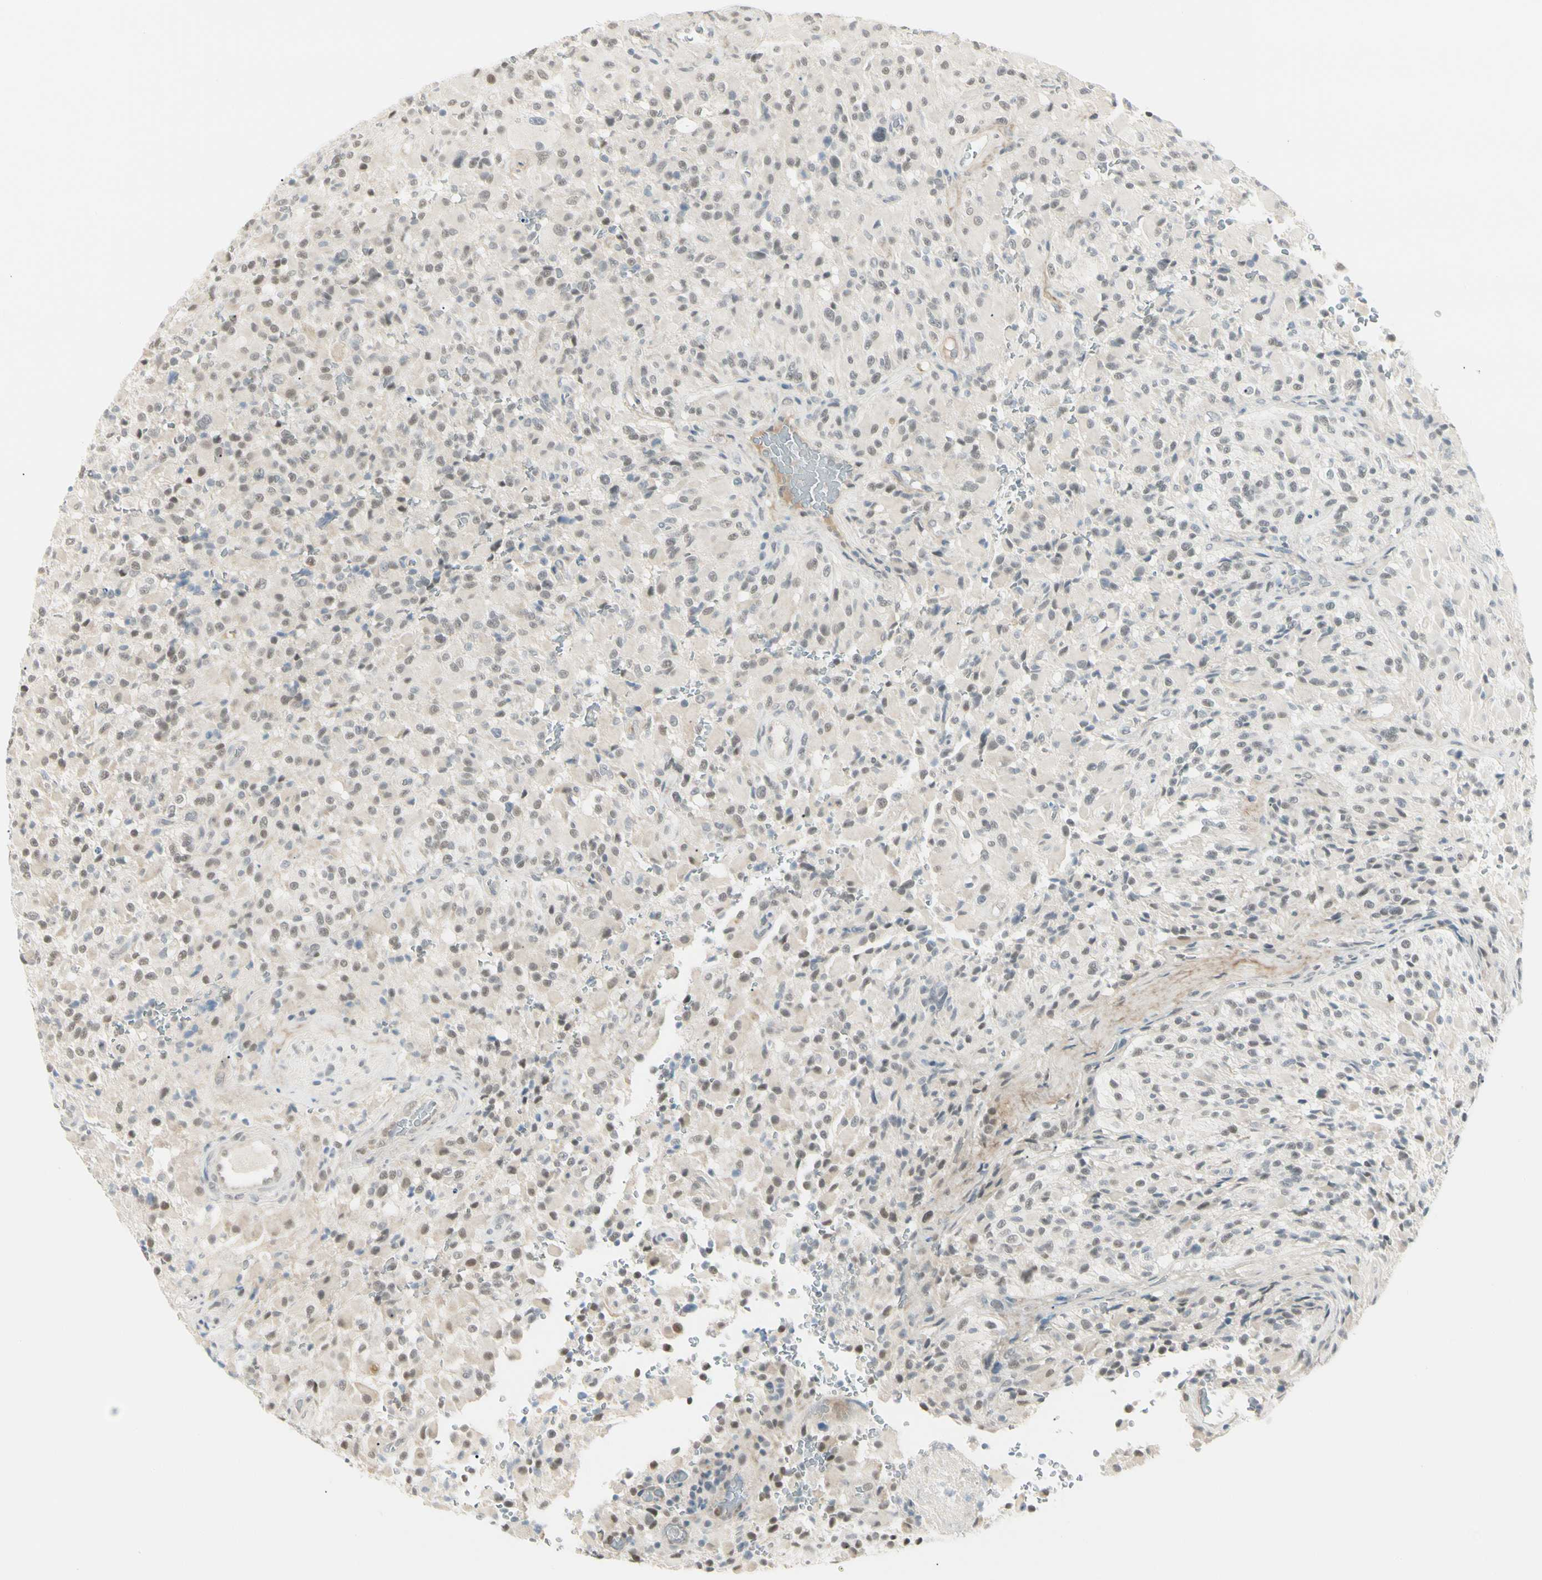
{"staining": {"intensity": "weak", "quantity": "25%-75%", "location": "nuclear"}, "tissue": "glioma", "cell_type": "Tumor cells", "image_type": "cancer", "snomed": [{"axis": "morphology", "description": "Glioma, malignant, High grade"}, {"axis": "topography", "description": "Brain"}], "caption": "Weak nuclear protein staining is present in about 25%-75% of tumor cells in glioma.", "gene": "ASPN", "patient": {"sex": "male", "age": 71}}